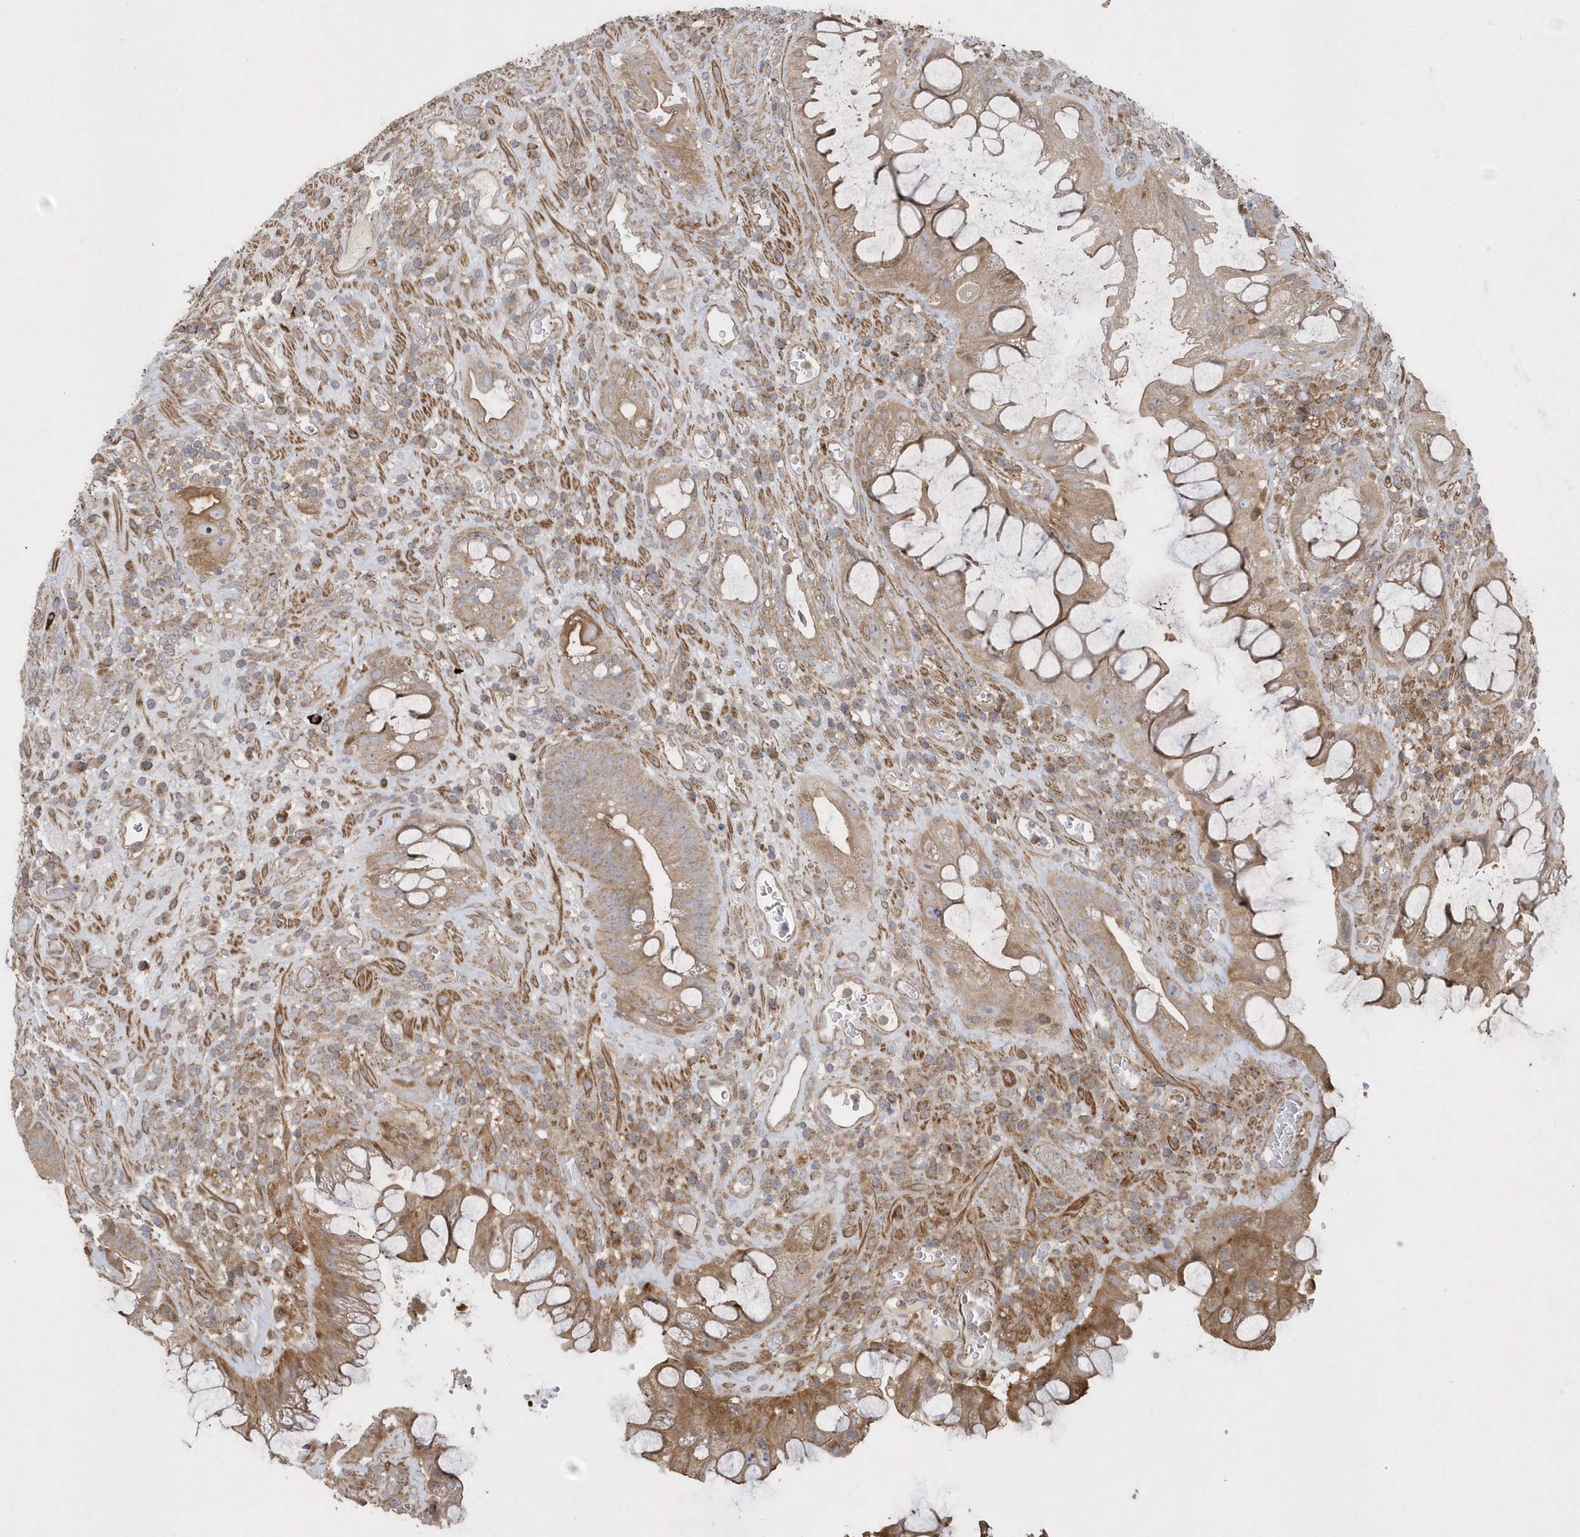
{"staining": {"intensity": "moderate", "quantity": ">75%", "location": "cytoplasmic/membranous"}, "tissue": "colorectal cancer", "cell_type": "Tumor cells", "image_type": "cancer", "snomed": [{"axis": "morphology", "description": "Adenocarcinoma, NOS"}, {"axis": "topography", "description": "Rectum"}], "caption": "Immunohistochemical staining of human colorectal cancer shows moderate cytoplasmic/membranous protein staining in approximately >75% of tumor cells.", "gene": "SENP8", "patient": {"sex": "male", "age": 59}}